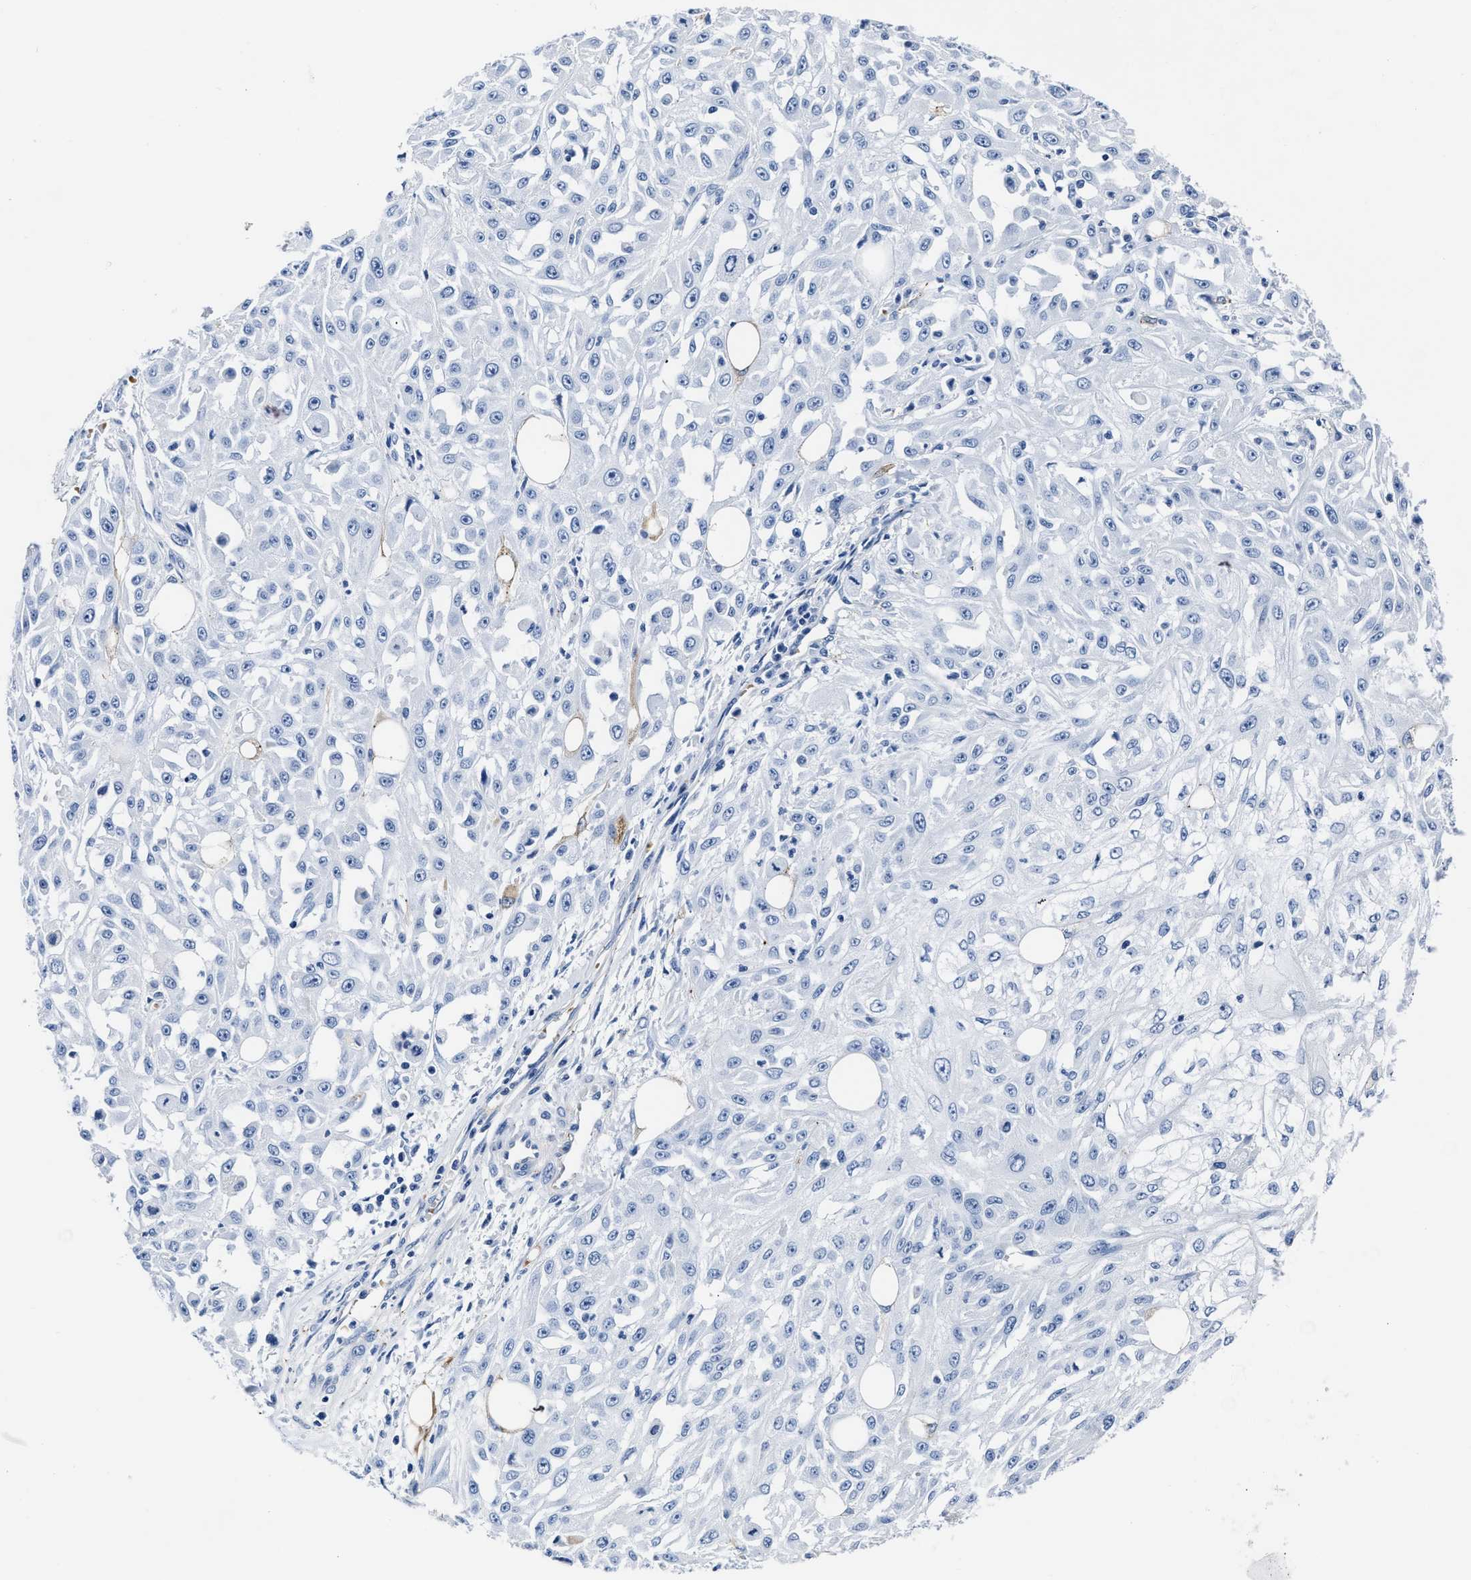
{"staining": {"intensity": "negative", "quantity": "none", "location": "none"}, "tissue": "skin cancer", "cell_type": "Tumor cells", "image_type": "cancer", "snomed": [{"axis": "morphology", "description": "Squamous cell carcinoma, NOS"}, {"axis": "morphology", "description": "Squamous cell carcinoma, metastatic, NOS"}, {"axis": "topography", "description": "Skin"}, {"axis": "topography", "description": "Lymph node"}], "caption": "The image shows no staining of tumor cells in skin metastatic squamous cell carcinoma.", "gene": "KCNMB3", "patient": {"sex": "male", "age": 75}}